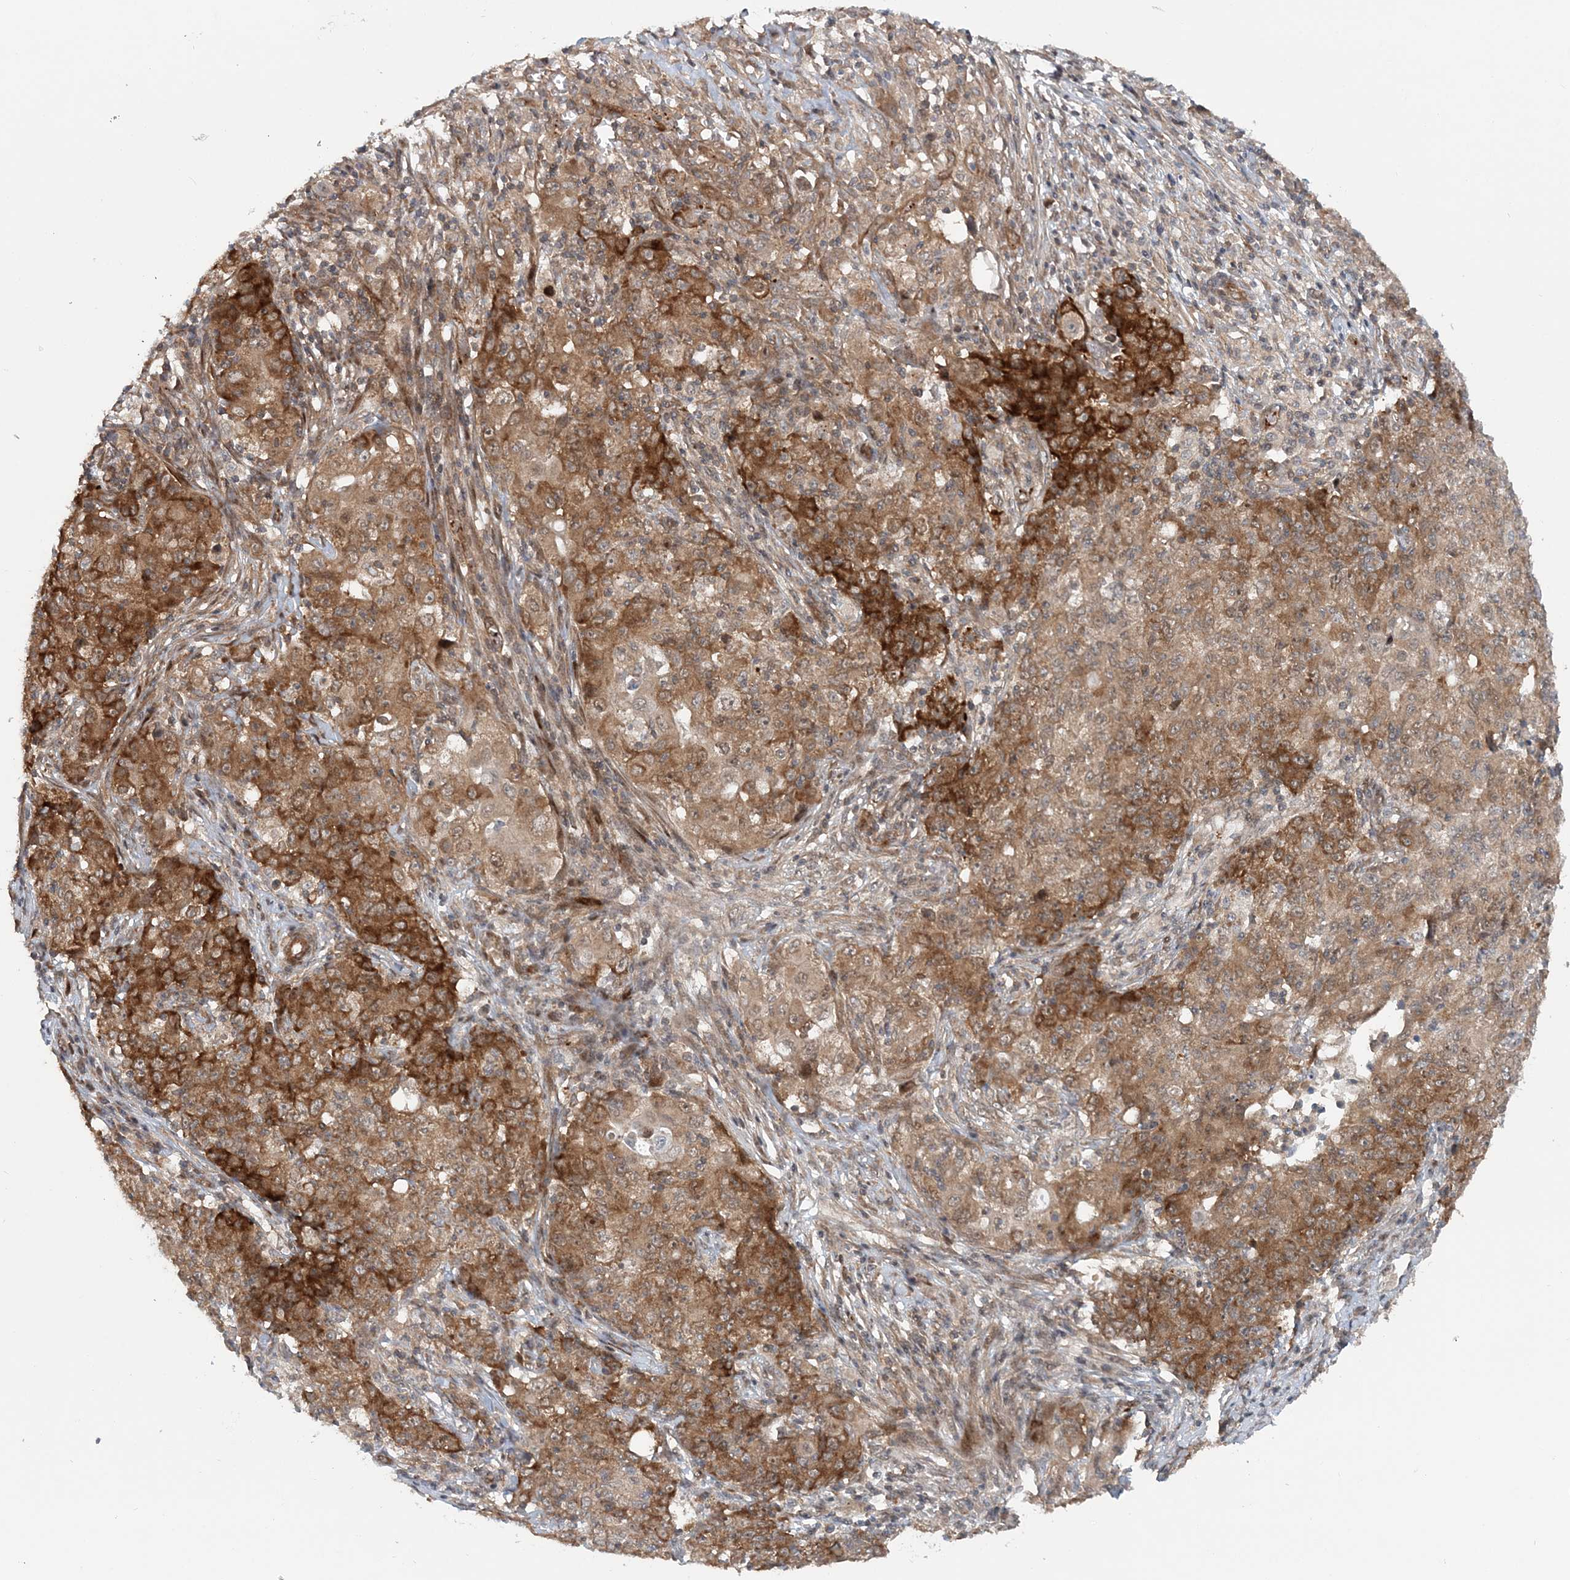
{"staining": {"intensity": "moderate", "quantity": ">75%", "location": "cytoplasmic/membranous"}, "tissue": "ovarian cancer", "cell_type": "Tumor cells", "image_type": "cancer", "snomed": [{"axis": "morphology", "description": "Carcinoma, endometroid"}, {"axis": "topography", "description": "Ovary"}], "caption": "Immunohistochemistry (IHC) (DAB) staining of ovarian cancer shows moderate cytoplasmic/membranous protein positivity in approximately >75% of tumor cells.", "gene": "GEMIN5", "patient": {"sex": "female", "age": 42}}